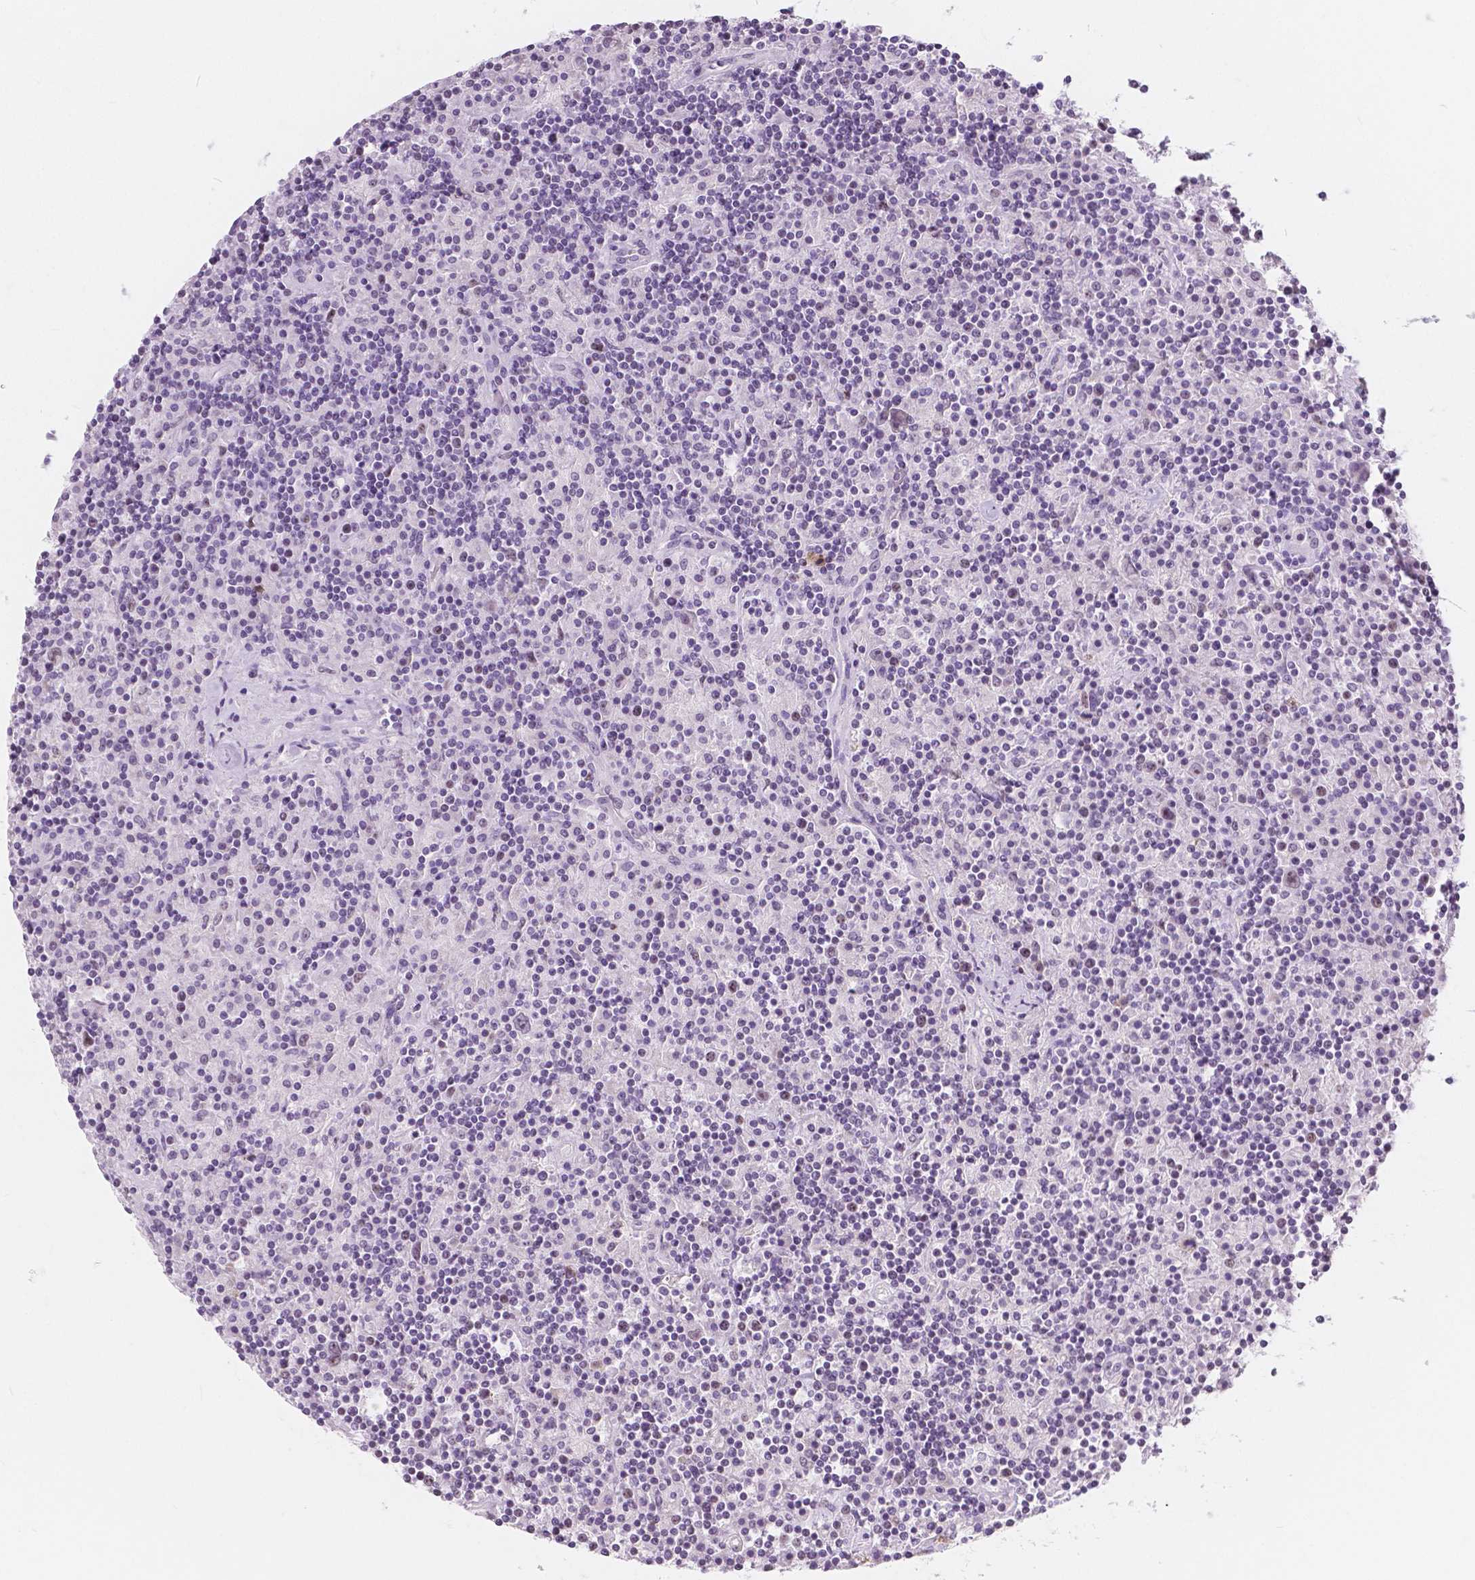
{"staining": {"intensity": "negative", "quantity": "none", "location": "none"}, "tissue": "lymphoma", "cell_type": "Tumor cells", "image_type": "cancer", "snomed": [{"axis": "morphology", "description": "Hodgkin's disease, NOS"}, {"axis": "topography", "description": "Lymph node"}], "caption": "Lymphoma was stained to show a protein in brown. There is no significant staining in tumor cells.", "gene": "NOLC1", "patient": {"sex": "male", "age": 70}}